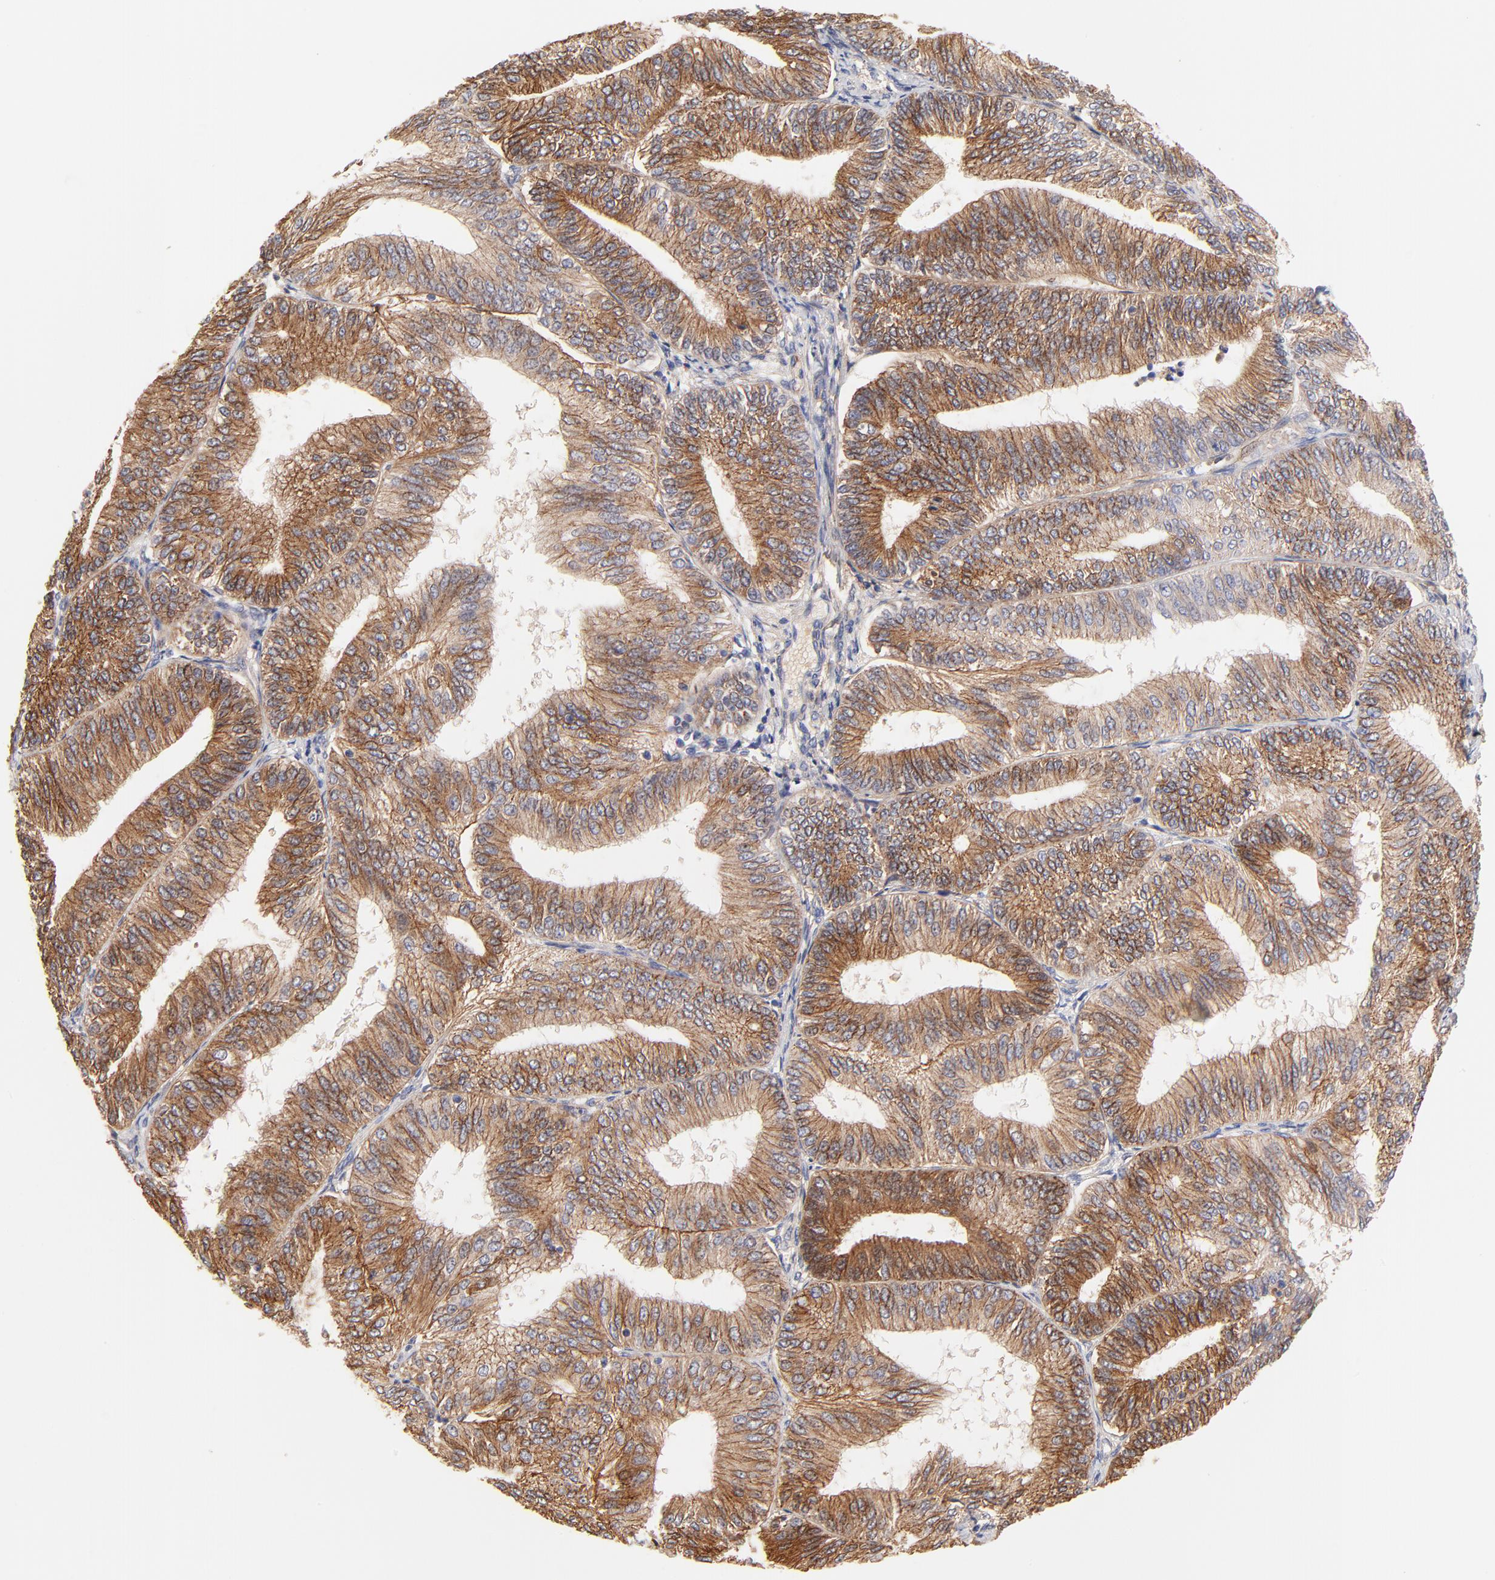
{"staining": {"intensity": "moderate", "quantity": ">75%", "location": "cytoplasmic/membranous"}, "tissue": "endometrial cancer", "cell_type": "Tumor cells", "image_type": "cancer", "snomed": [{"axis": "morphology", "description": "Adenocarcinoma, NOS"}, {"axis": "topography", "description": "Endometrium"}], "caption": "Moderate cytoplasmic/membranous expression is present in approximately >75% of tumor cells in endometrial cancer. (Brightfield microscopy of DAB IHC at high magnification).", "gene": "PTK7", "patient": {"sex": "female", "age": 55}}